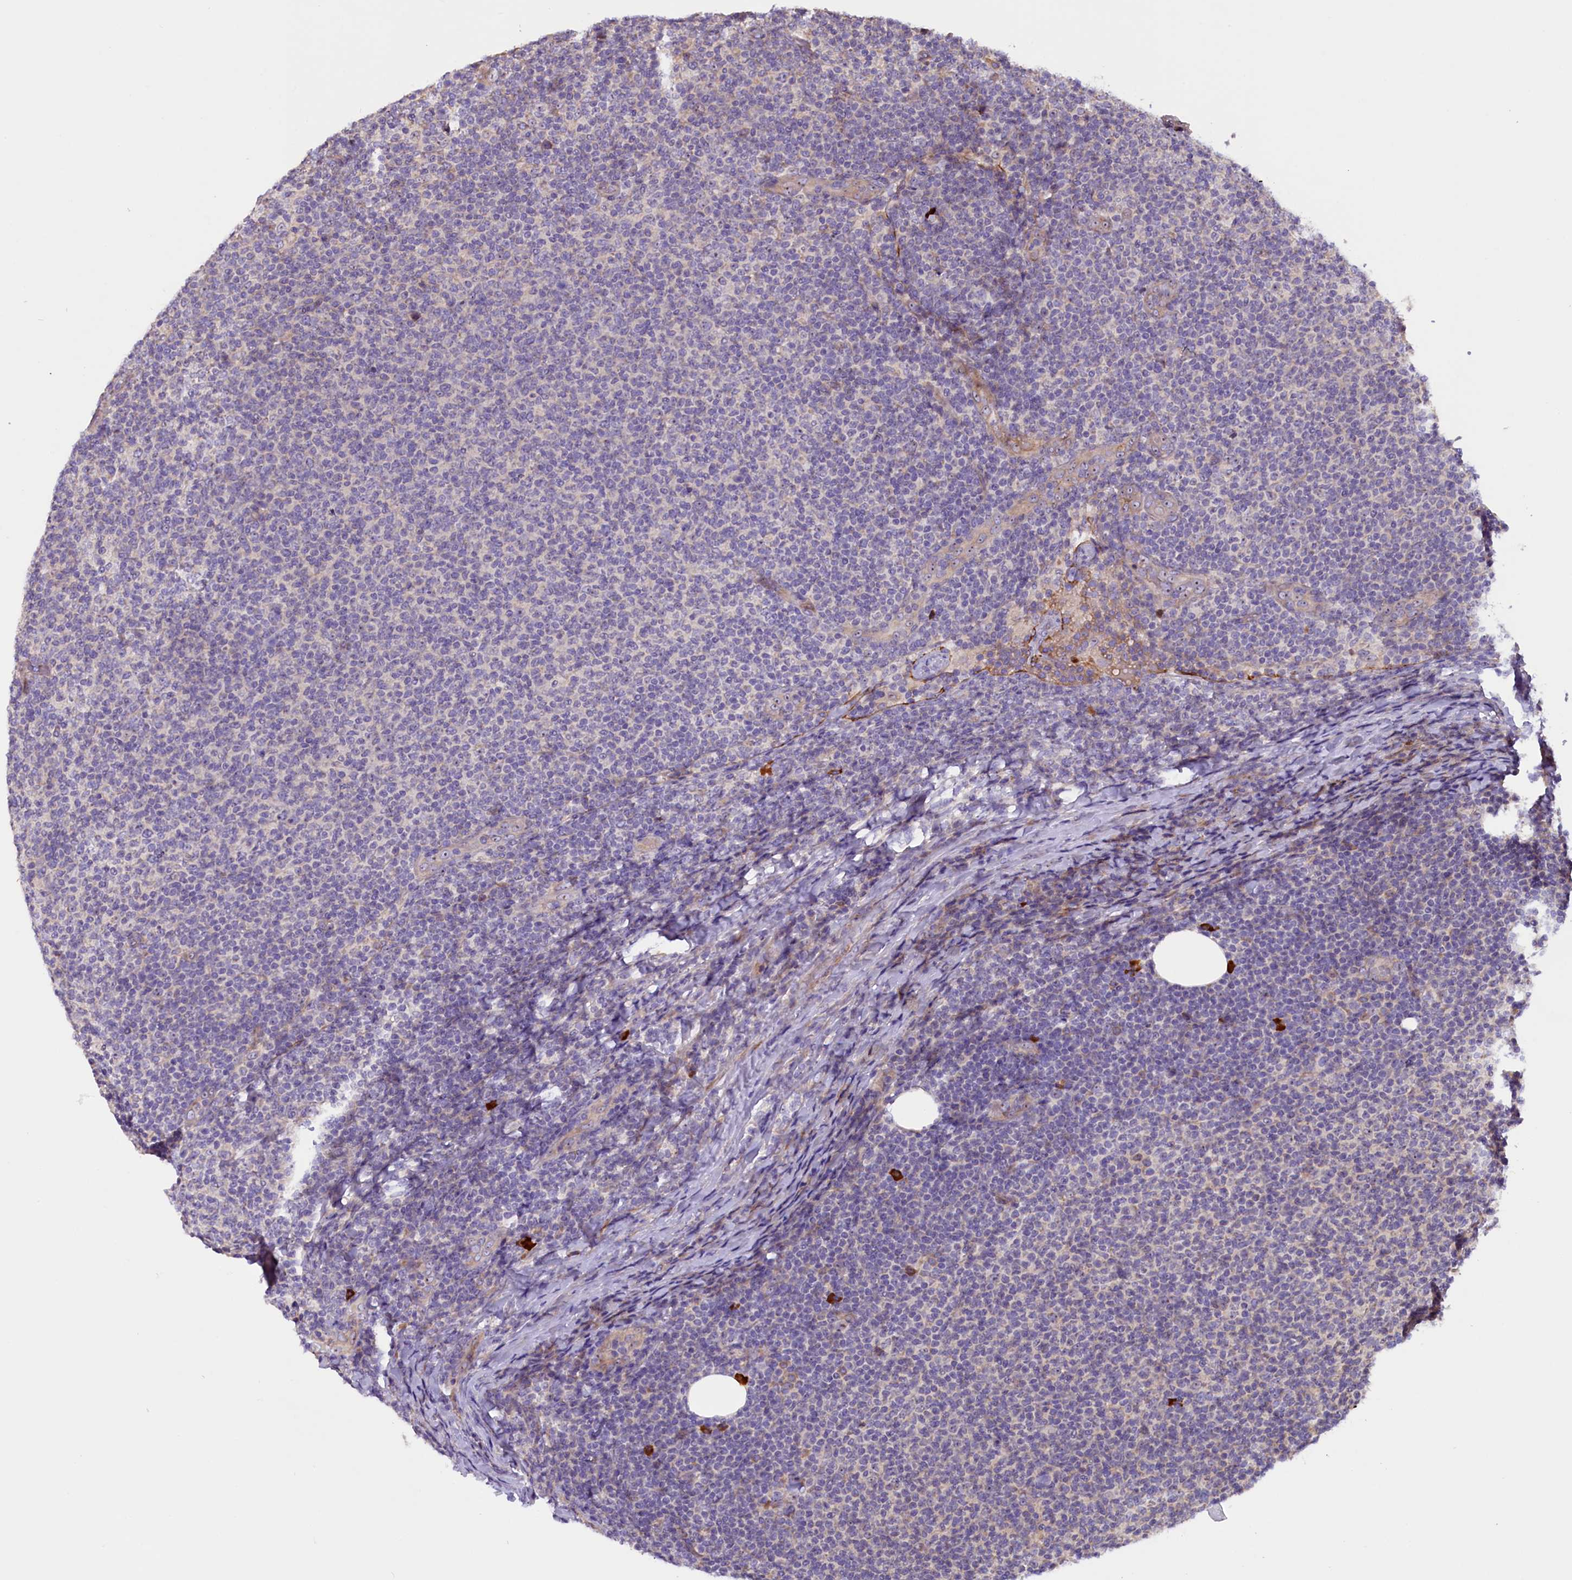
{"staining": {"intensity": "negative", "quantity": "none", "location": "none"}, "tissue": "lymphoma", "cell_type": "Tumor cells", "image_type": "cancer", "snomed": [{"axis": "morphology", "description": "Malignant lymphoma, non-Hodgkin's type, Low grade"}, {"axis": "topography", "description": "Lymph node"}], "caption": "A high-resolution image shows immunohistochemistry (IHC) staining of low-grade malignant lymphoma, non-Hodgkin's type, which reveals no significant expression in tumor cells. The staining is performed using DAB brown chromogen with nuclei counter-stained in using hematoxylin.", "gene": "FRY", "patient": {"sex": "male", "age": 66}}